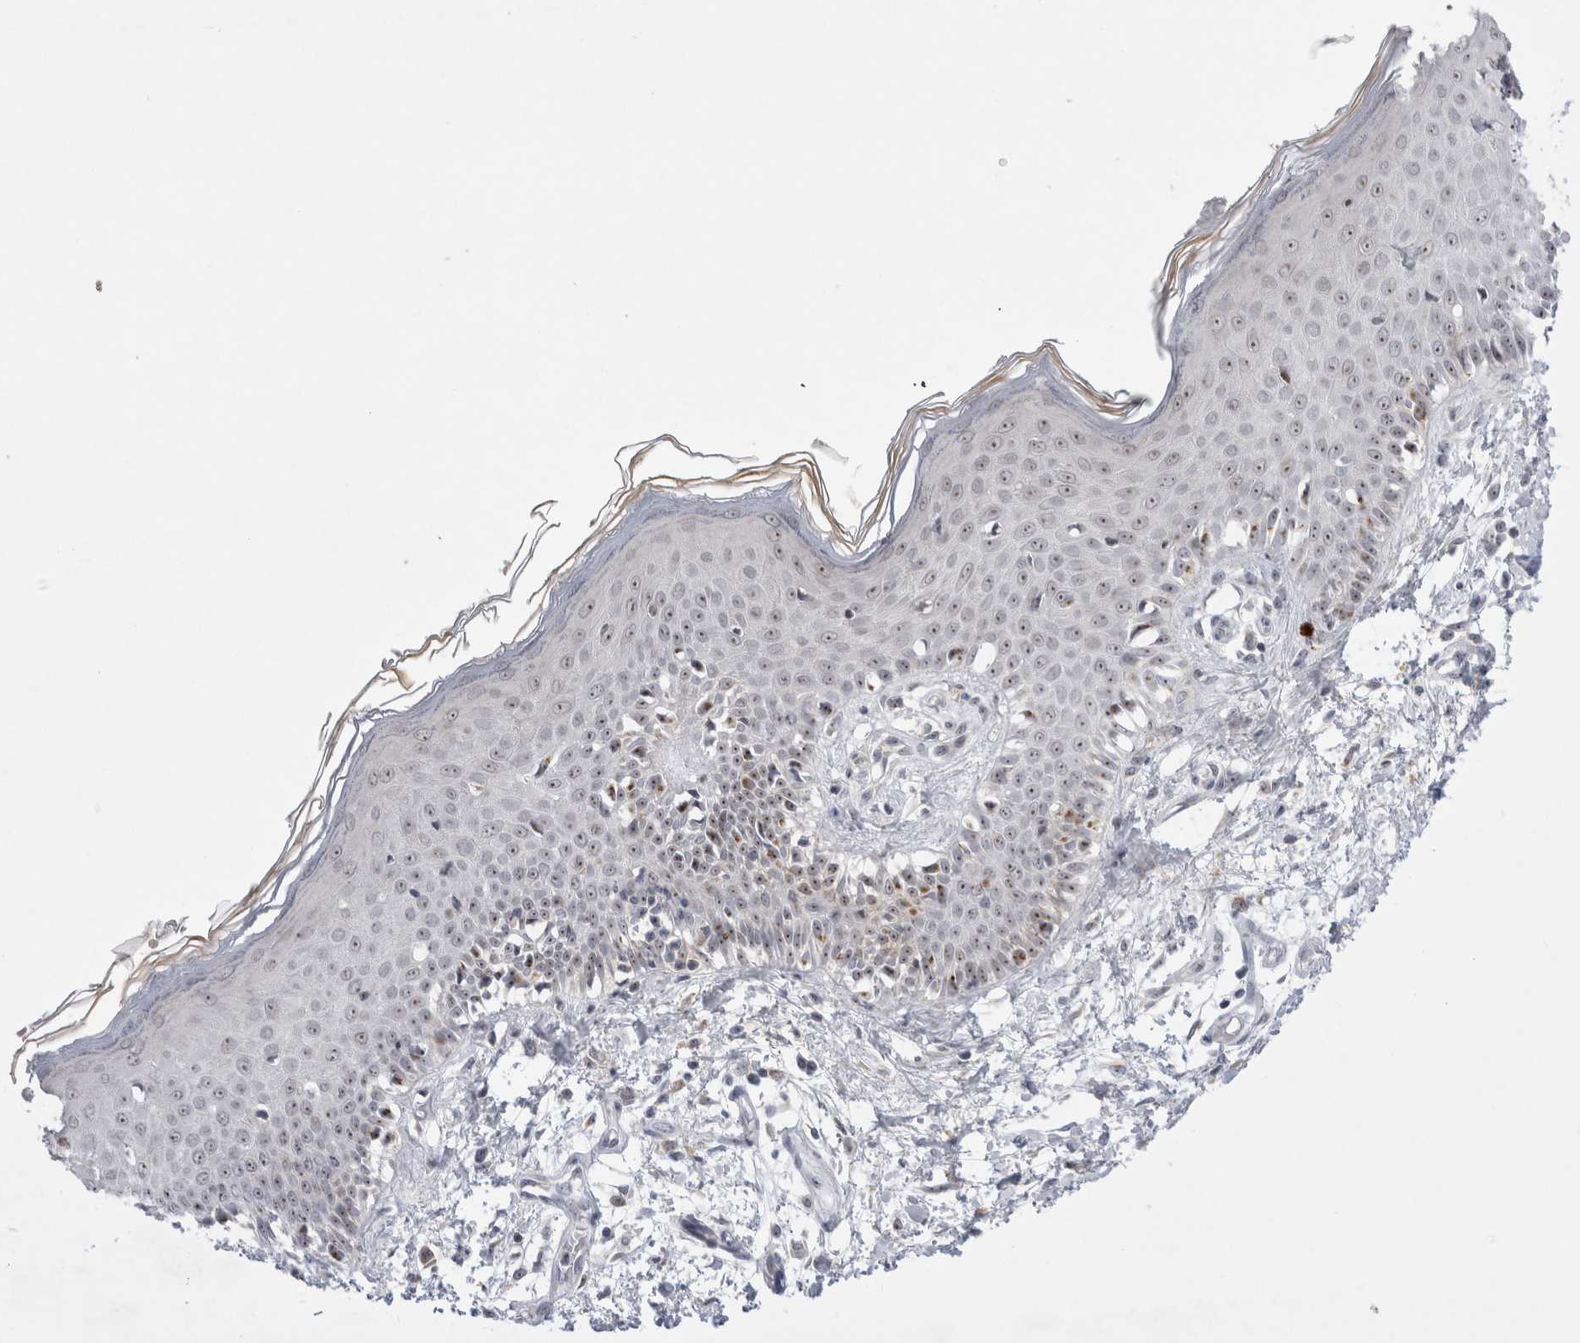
{"staining": {"intensity": "weak", "quantity": ">75%", "location": "nuclear"}, "tissue": "skin", "cell_type": "Fibroblasts", "image_type": "normal", "snomed": [{"axis": "morphology", "description": "Normal tissue, NOS"}, {"axis": "morphology", "description": "Inflammation, NOS"}, {"axis": "topography", "description": "Skin"}], "caption": "Fibroblasts demonstrate weak nuclear positivity in approximately >75% of cells in normal skin. The protein of interest is shown in brown color, while the nuclei are stained blue.", "gene": "CERS5", "patient": {"sex": "female", "age": 44}}